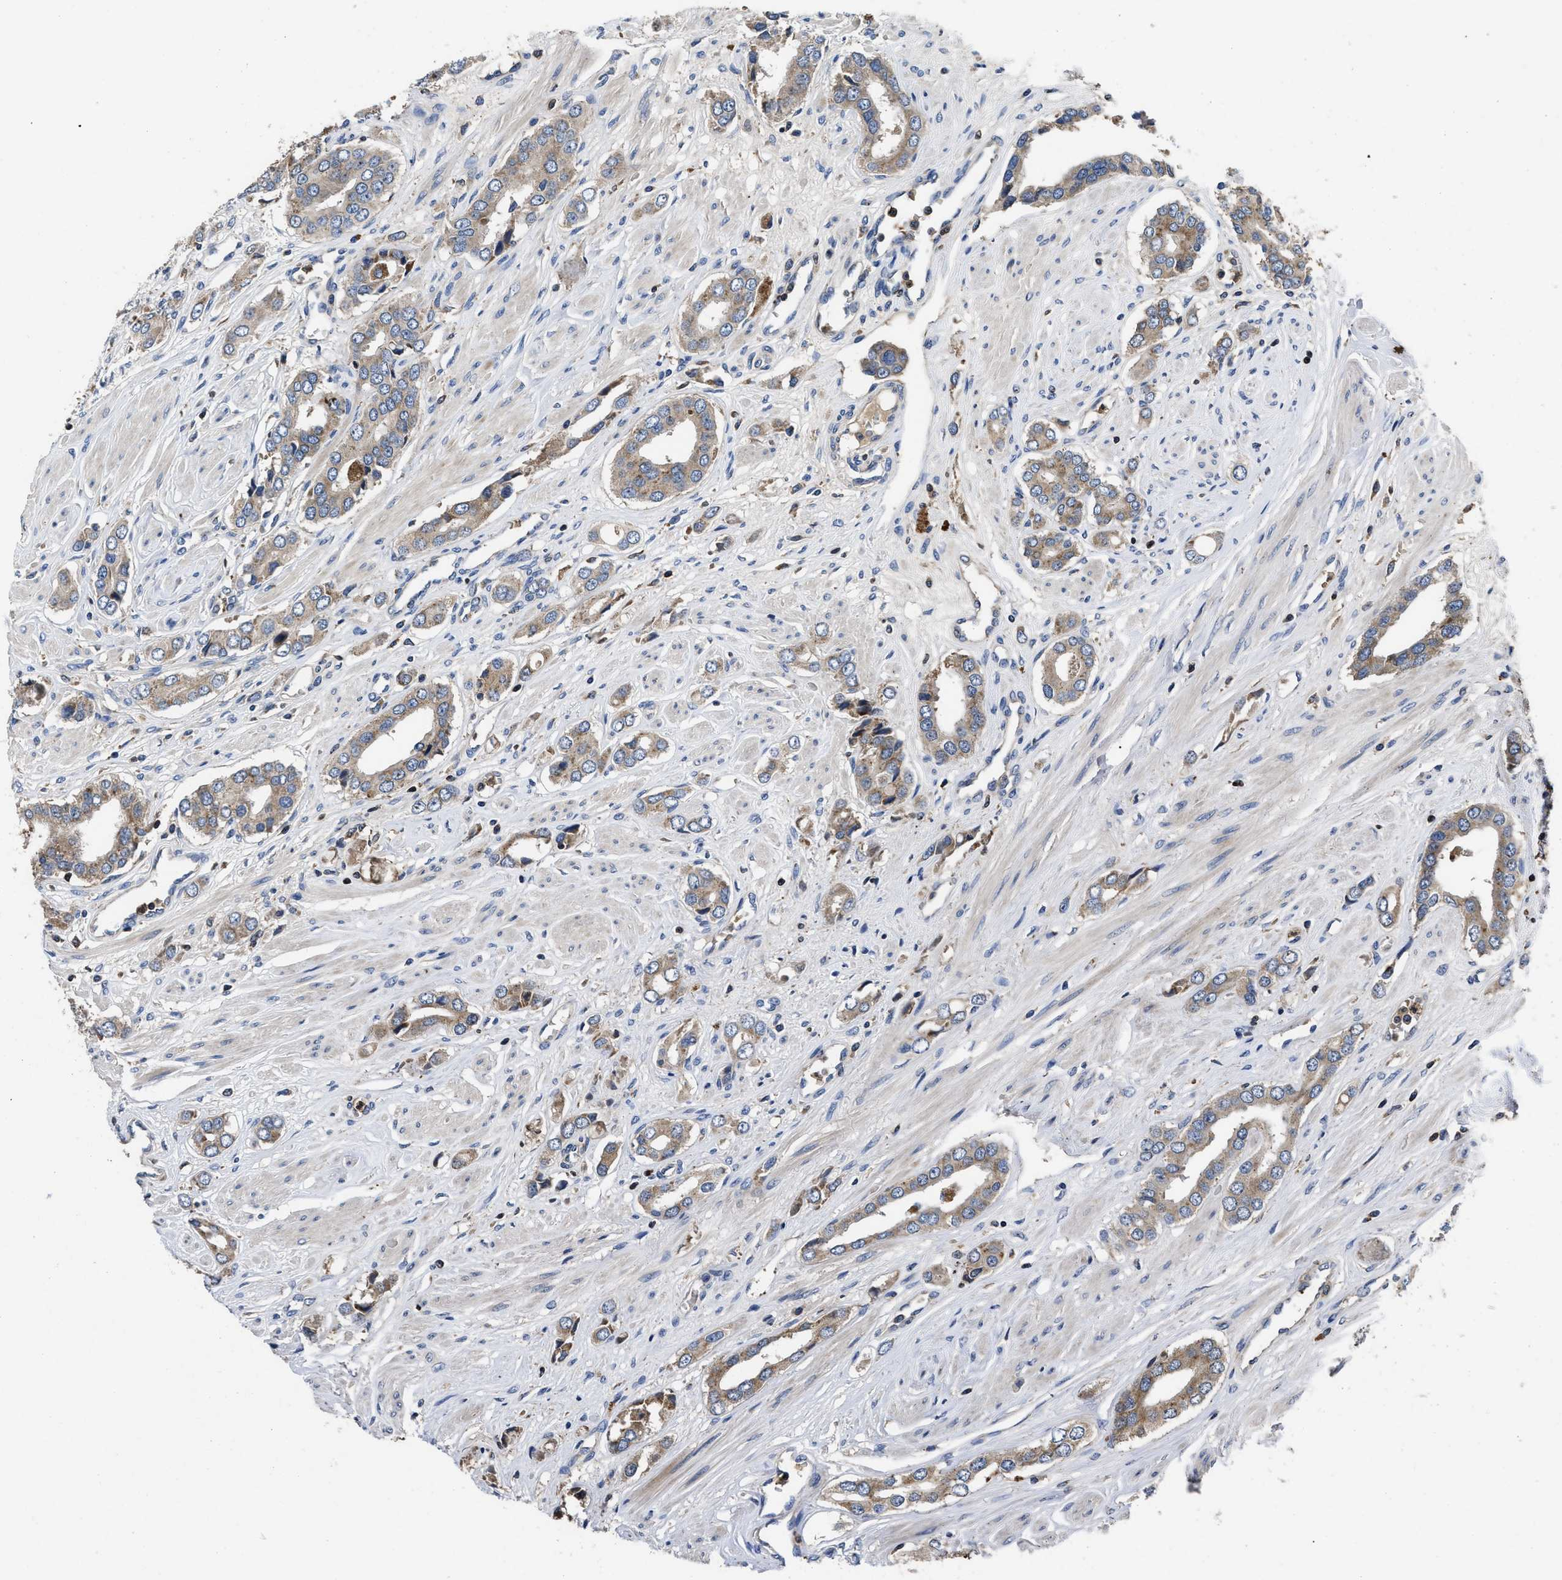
{"staining": {"intensity": "moderate", "quantity": ">75%", "location": "cytoplasmic/membranous"}, "tissue": "prostate cancer", "cell_type": "Tumor cells", "image_type": "cancer", "snomed": [{"axis": "morphology", "description": "Adenocarcinoma, High grade"}, {"axis": "topography", "description": "Prostate"}], "caption": "This histopathology image reveals prostate cancer stained with immunohistochemistry to label a protein in brown. The cytoplasmic/membranous of tumor cells show moderate positivity for the protein. Nuclei are counter-stained blue.", "gene": "YBEY", "patient": {"sex": "male", "age": 52}}